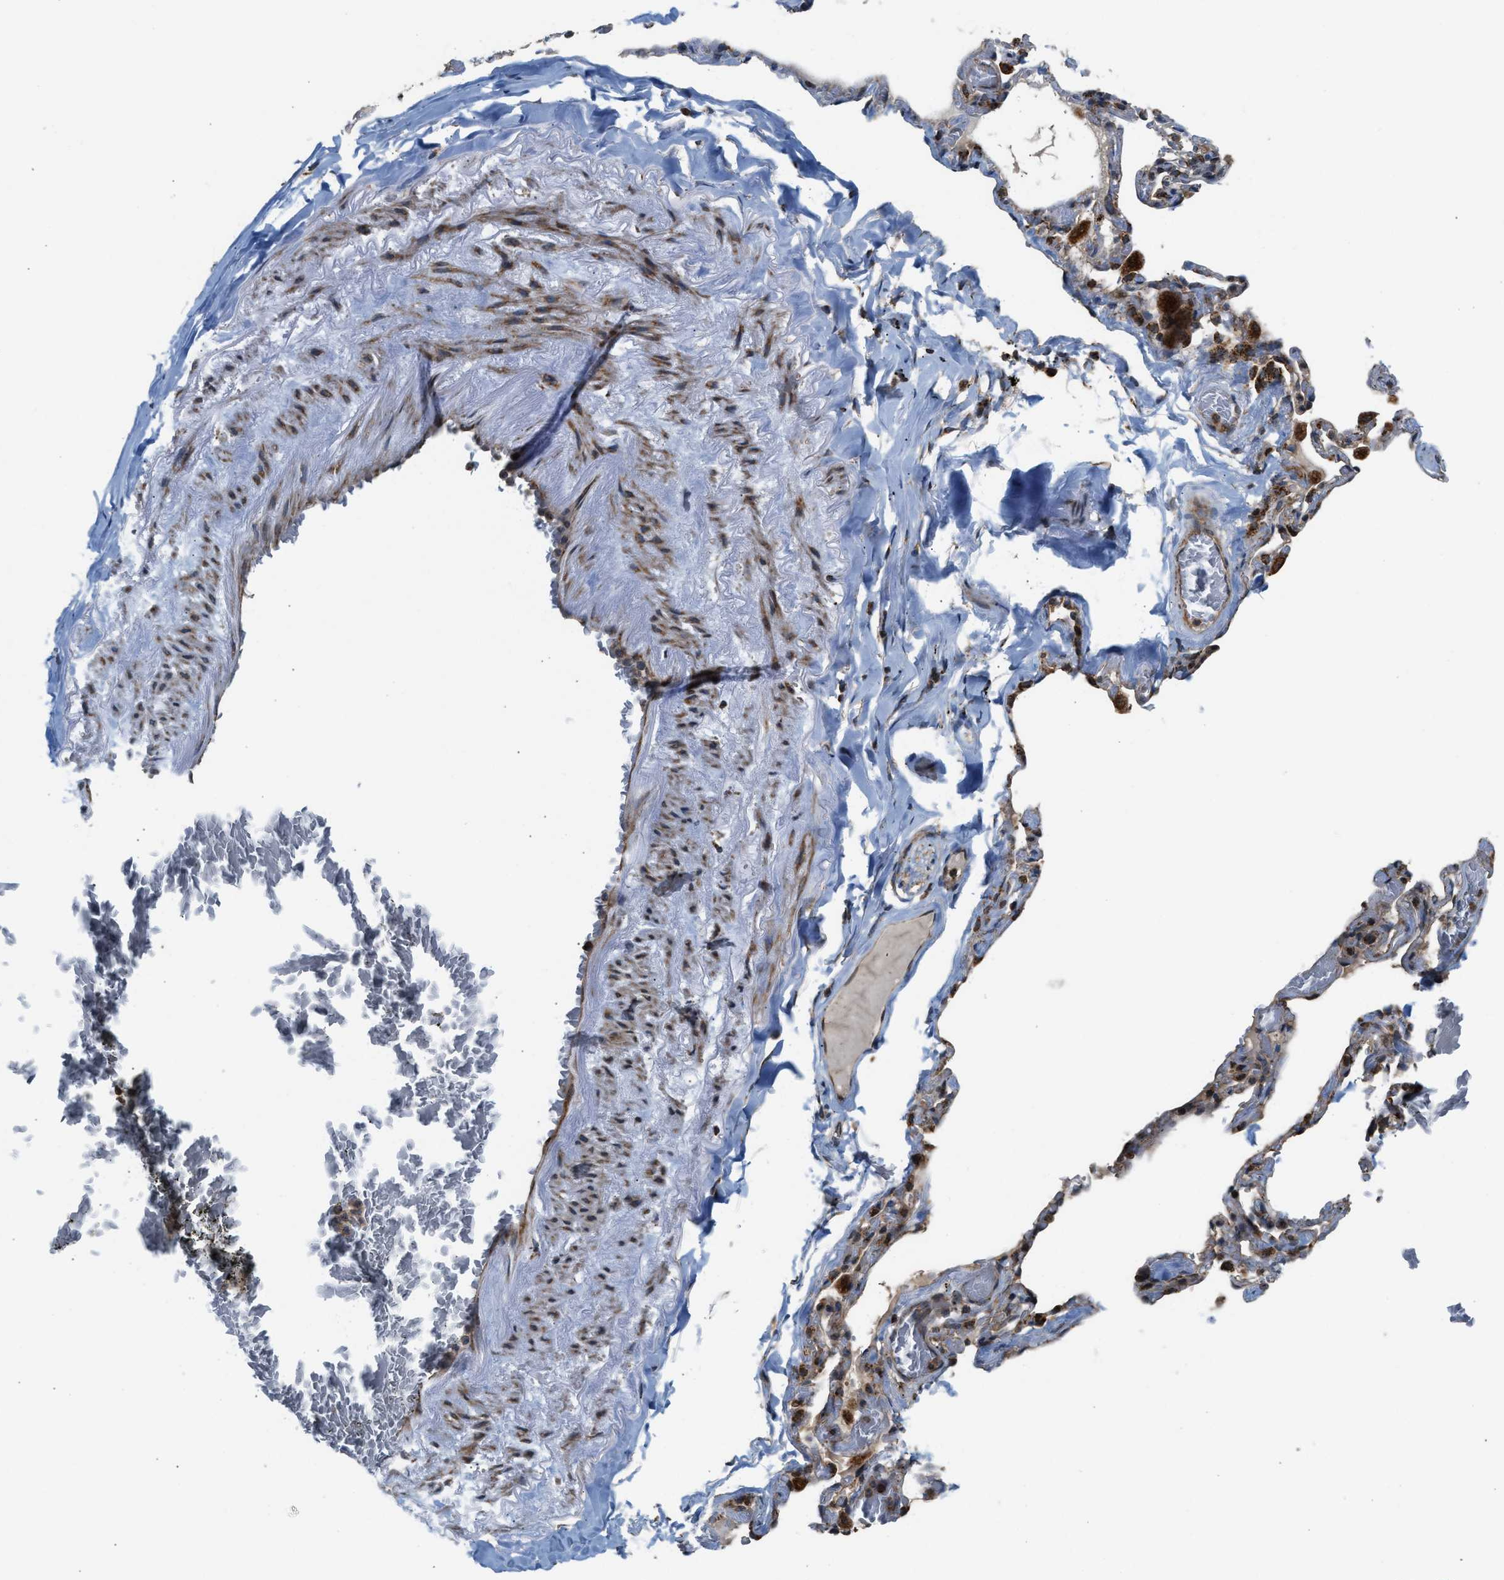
{"staining": {"intensity": "strong", "quantity": ">75%", "location": "cytoplasmic/membranous"}, "tissue": "adipose tissue", "cell_type": "Adipocytes", "image_type": "normal", "snomed": [{"axis": "morphology", "description": "Normal tissue, NOS"}, {"axis": "topography", "description": "Cartilage tissue"}, {"axis": "topography", "description": "Lung"}], "caption": "Strong cytoplasmic/membranous protein expression is present in about >75% of adipocytes in adipose tissue.", "gene": "SGSM2", "patient": {"sex": "female", "age": 77}}